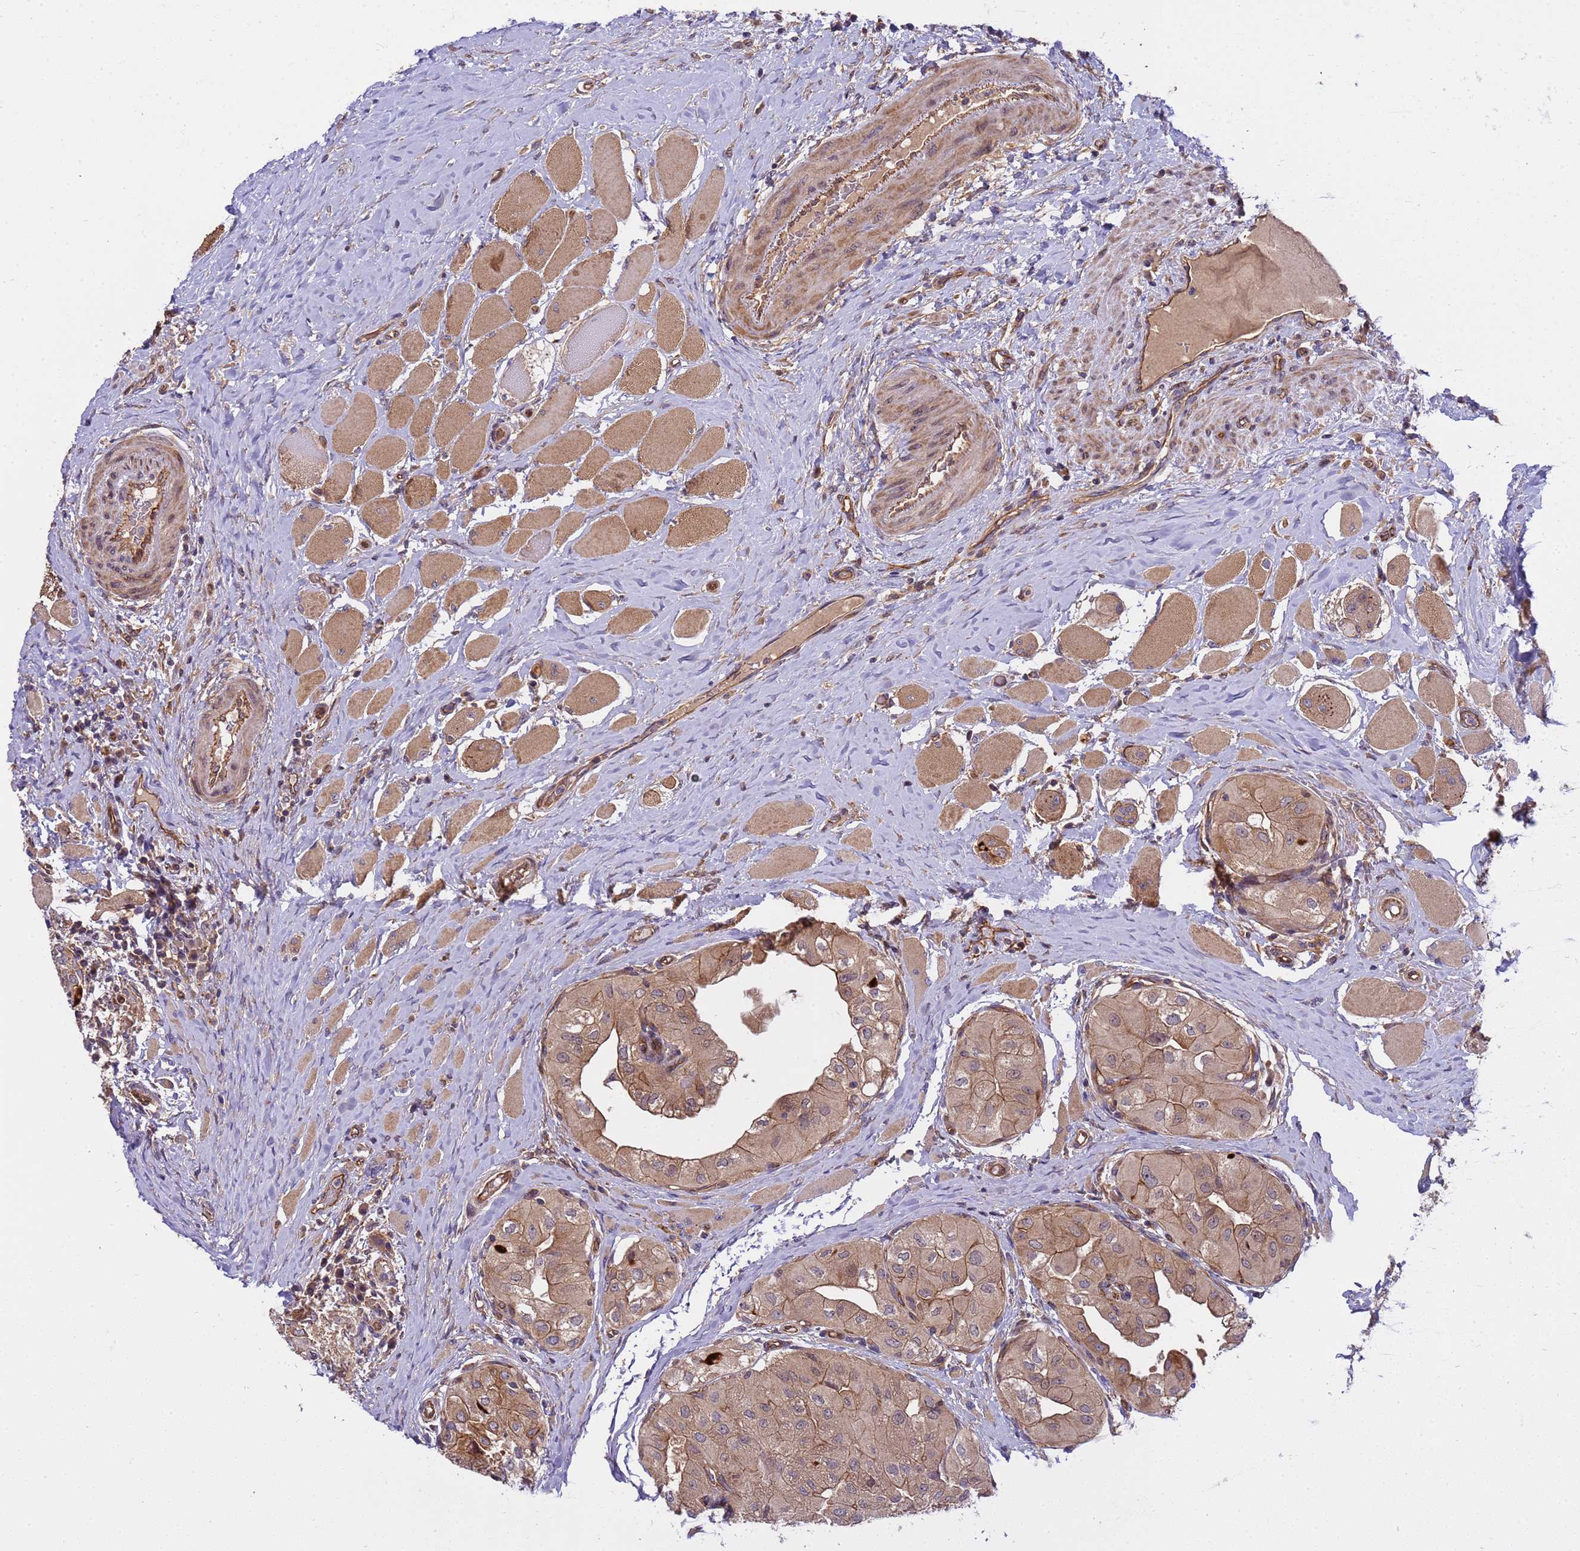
{"staining": {"intensity": "moderate", "quantity": ">75%", "location": "cytoplasmic/membranous"}, "tissue": "thyroid cancer", "cell_type": "Tumor cells", "image_type": "cancer", "snomed": [{"axis": "morphology", "description": "Papillary adenocarcinoma, NOS"}, {"axis": "topography", "description": "Thyroid gland"}], "caption": "IHC of human thyroid cancer reveals medium levels of moderate cytoplasmic/membranous positivity in about >75% of tumor cells.", "gene": "SMCO3", "patient": {"sex": "female", "age": 59}}